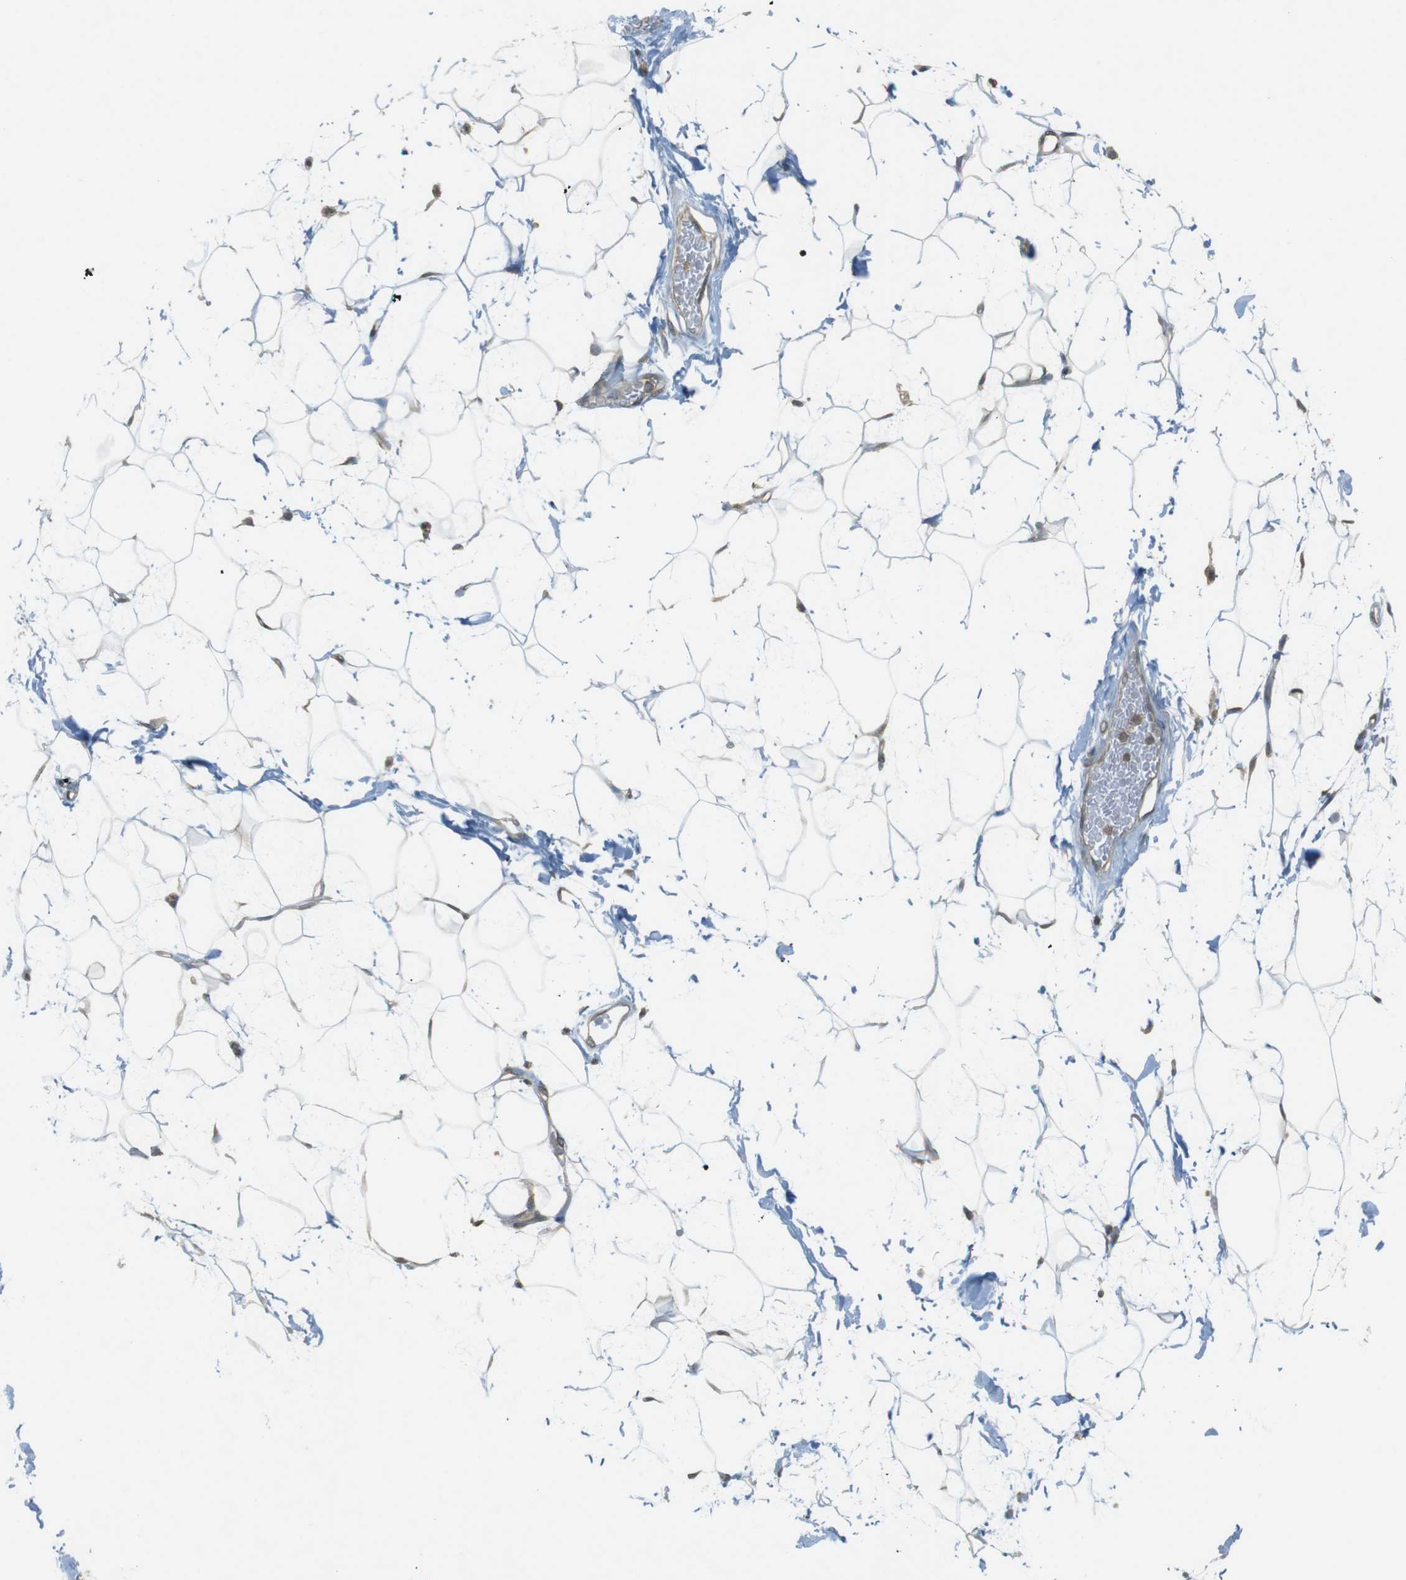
{"staining": {"intensity": "negative", "quantity": "none", "location": "none"}, "tissue": "adipose tissue", "cell_type": "Adipocytes", "image_type": "normal", "snomed": [{"axis": "morphology", "description": "Normal tissue, NOS"}, {"axis": "topography", "description": "Soft tissue"}], "caption": "Immunohistochemistry (IHC) micrograph of unremarkable adipose tissue: human adipose tissue stained with DAB shows no significant protein expression in adipocytes.", "gene": "KIF5B", "patient": {"sex": "male", "age": 72}}